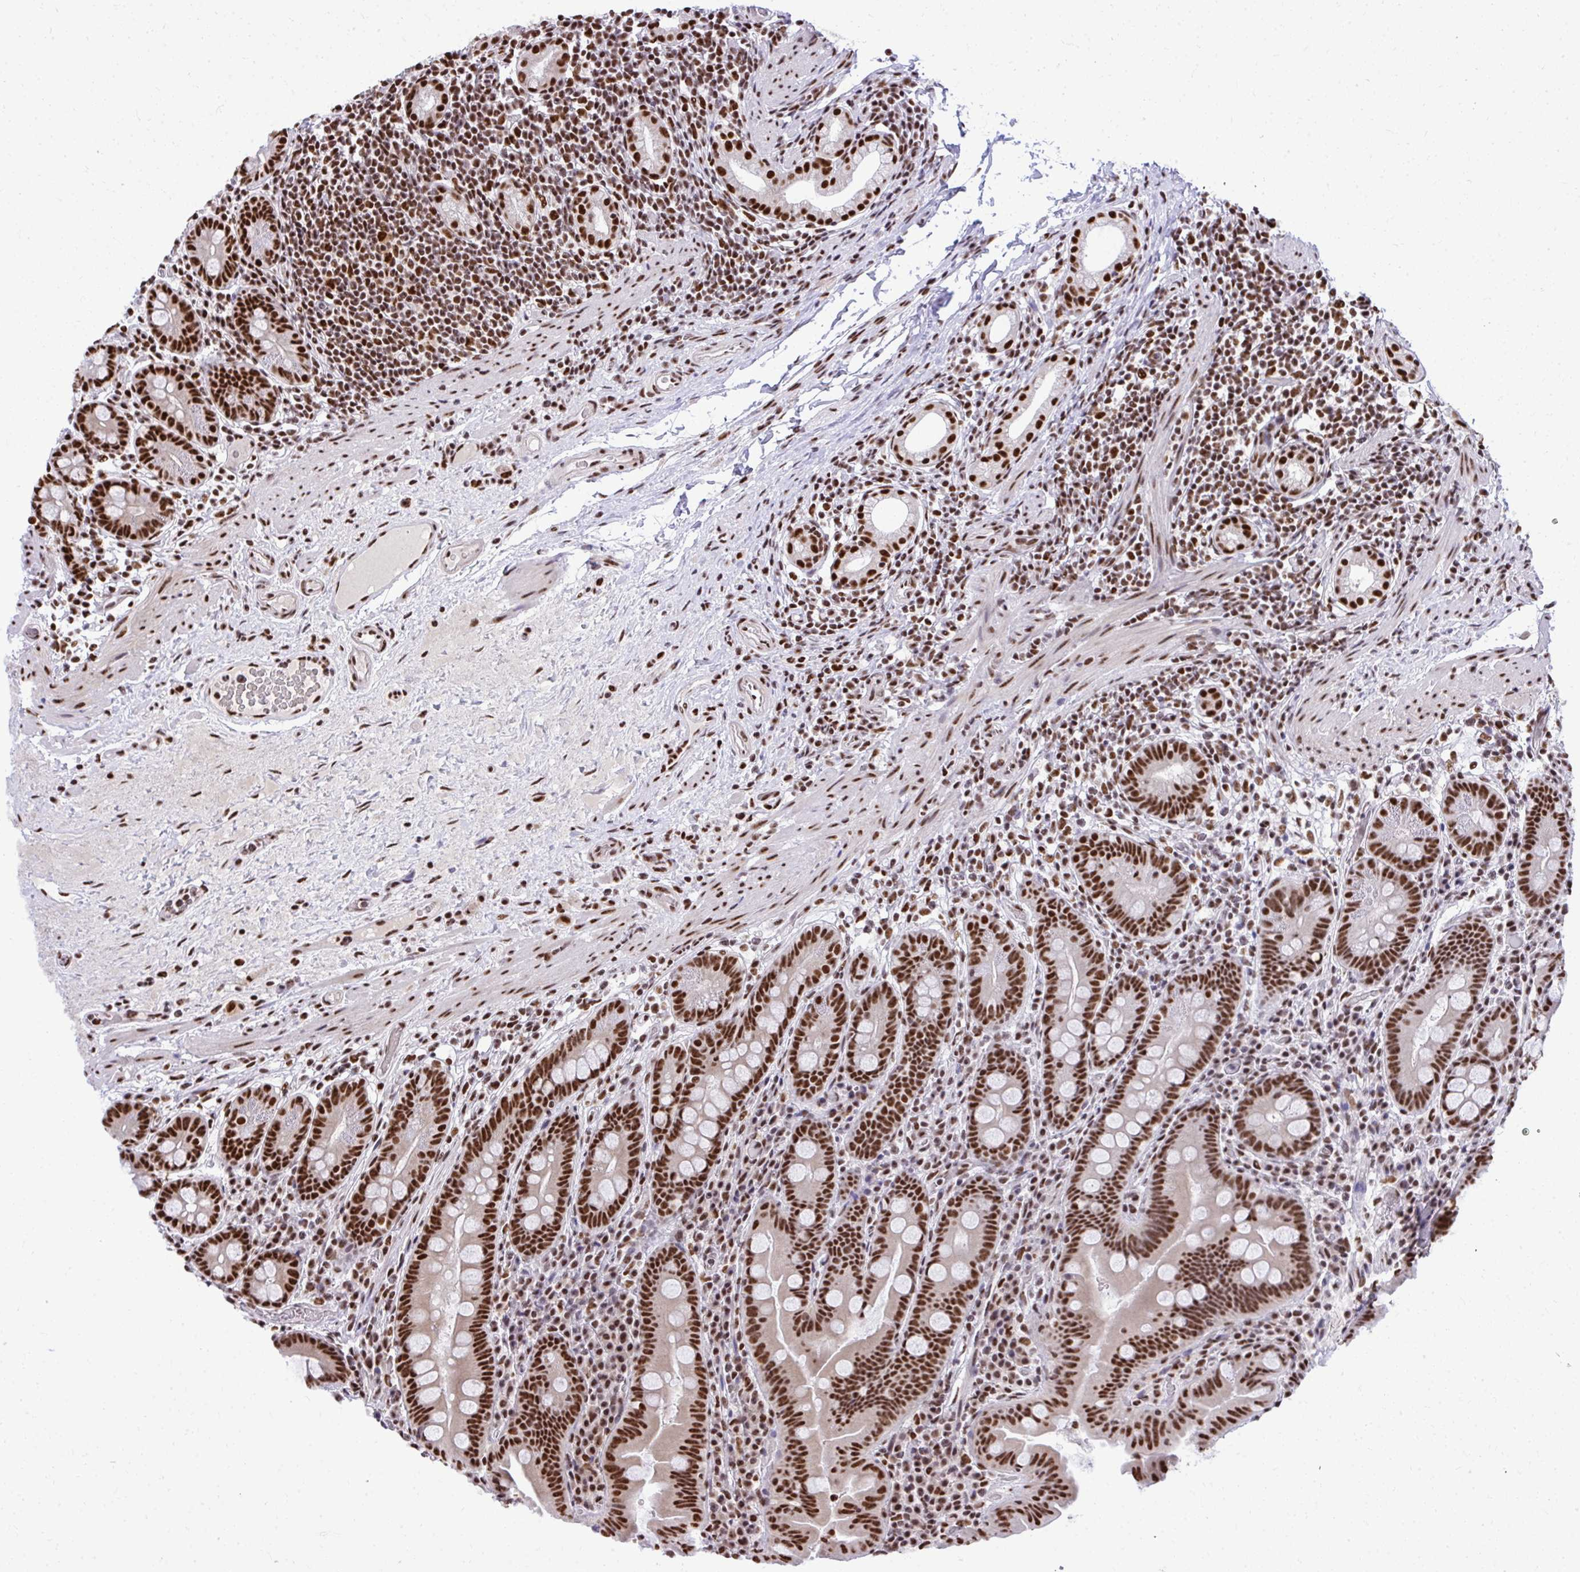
{"staining": {"intensity": "moderate", "quantity": ">75%", "location": "nuclear"}, "tissue": "small intestine", "cell_type": "Glandular cells", "image_type": "normal", "snomed": [{"axis": "morphology", "description": "Normal tissue, NOS"}, {"axis": "topography", "description": "Small intestine"}], "caption": "Protein staining of unremarkable small intestine shows moderate nuclear staining in about >75% of glandular cells.", "gene": "PRPF19", "patient": {"sex": "male", "age": 26}}